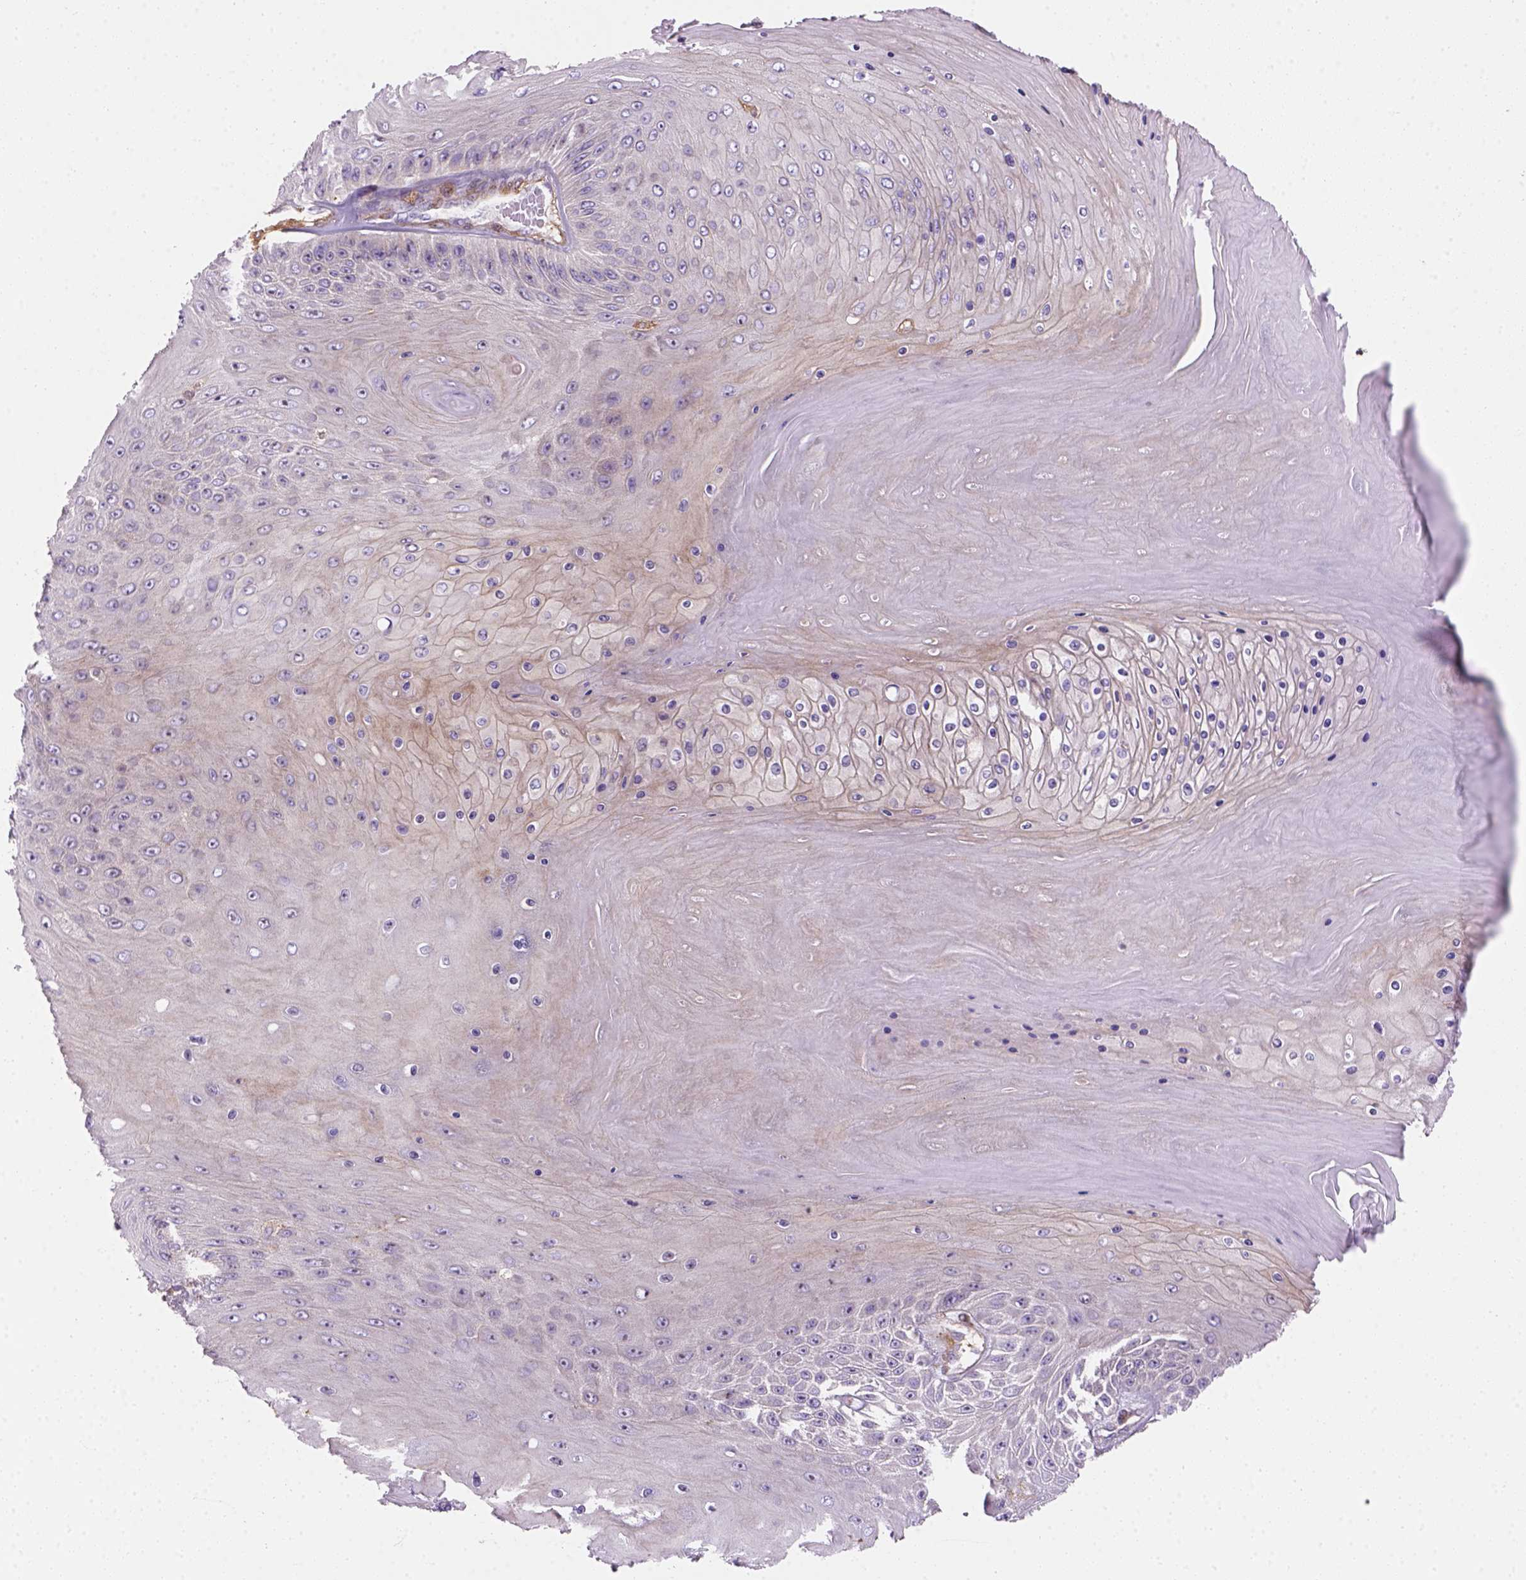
{"staining": {"intensity": "negative", "quantity": "none", "location": "none"}, "tissue": "skin cancer", "cell_type": "Tumor cells", "image_type": "cancer", "snomed": [{"axis": "morphology", "description": "Squamous cell carcinoma, NOS"}, {"axis": "topography", "description": "Skin"}], "caption": "Protein analysis of squamous cell carcinoma (skin) reveals no significant staining in tumor cells.", "gene": "GPRC5D", "patient": {"sex": "male", "age": 62}}